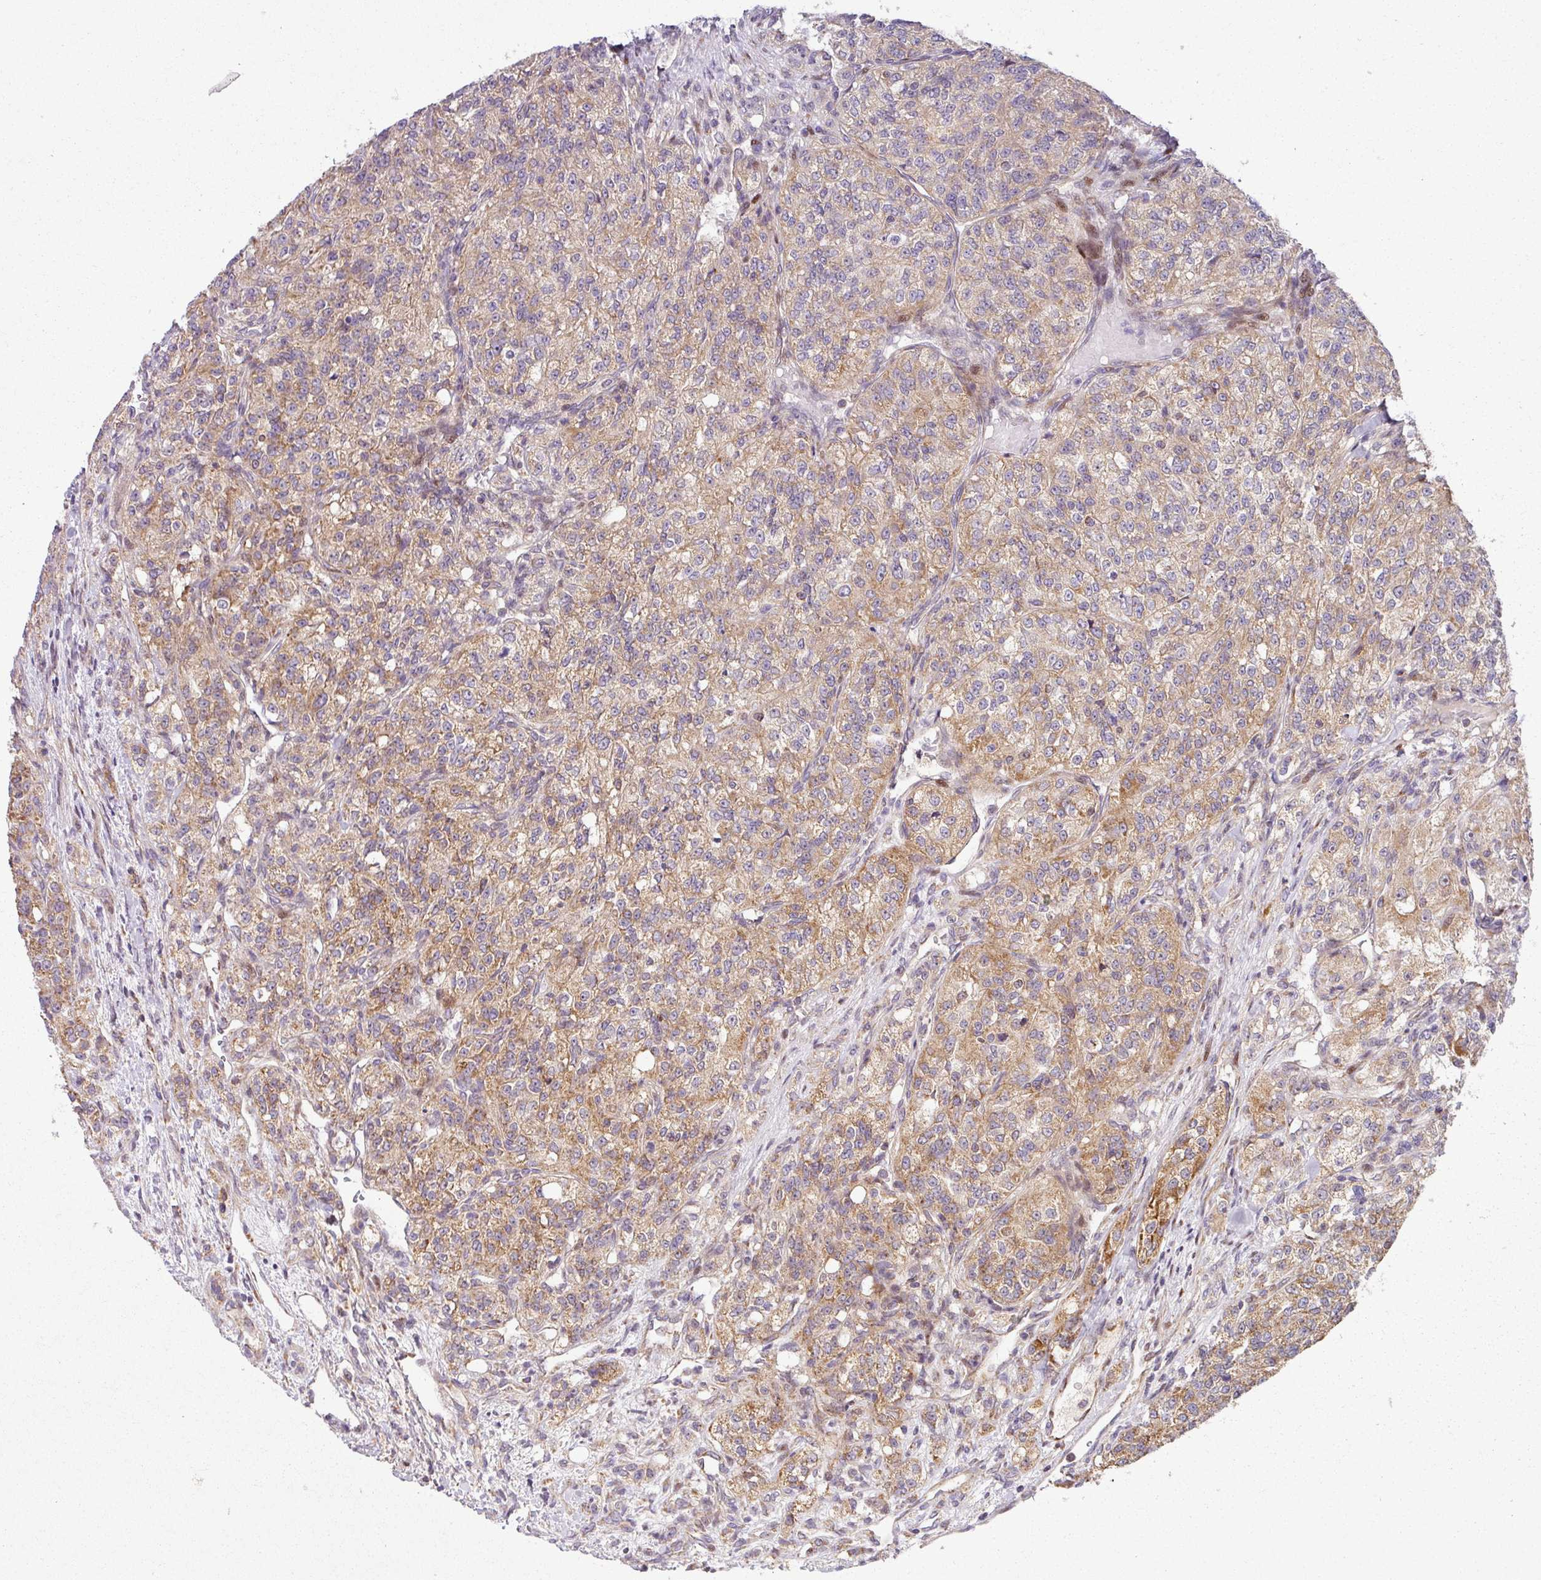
{"staining": {"intensity": "moderate", "quantity": "25%-75%", "location": "cytoplasmic/membranous"}, "tissue": "renal cancer", "cell_type": "Tumor cells", "image_type": "cancer", "snomed": [{"axis": "morphology", "description": "Adenocarcinoma, NOS"}, {"axis": "topography", "description": "Kidney"}], "caption": "A photomicrograph showing moderate cytoplasmic/membranous staining in approximately 25%-75% of tumor cells in adenocarcinoma (renal), as visualized by brown immunohistochemical staining.", "gene": "SARS2", "patient": {"sex": "female", "age": 63}}